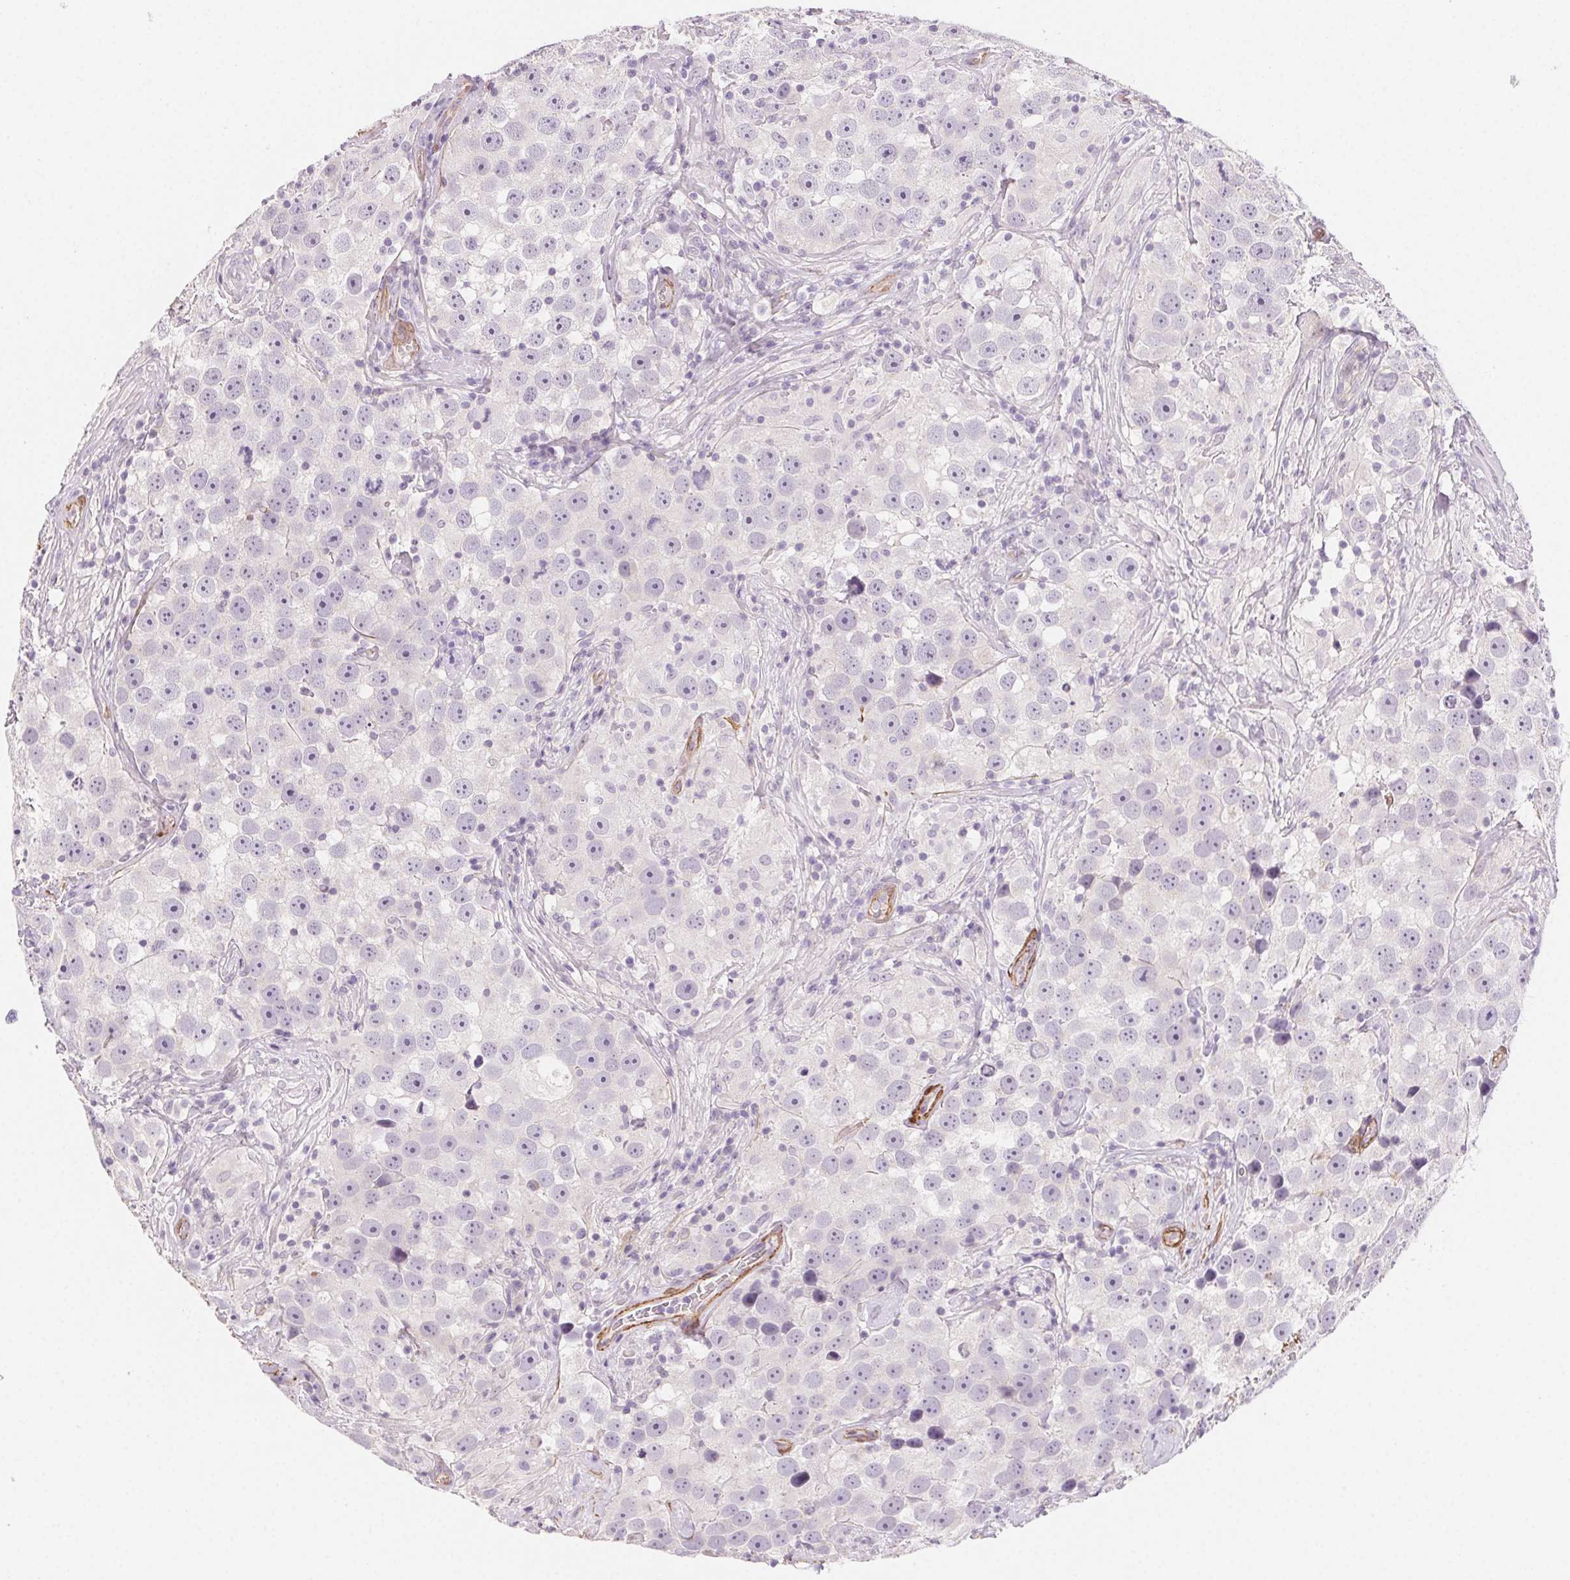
{"staining": {"intensity": "negative", "quantity": "none", "location": "none"}, "tissue": "testis cancer", "cell_type": "Tumor cells", "image_type": "cancer", "snomed": [{"axis": "morphology", "description": "Seminoma, NOS"}, {"axis": "topography", "description": "Testis"}], "caption": "Testis cancer (seminoma) was stained to show a protein in brown. There is no significant expression in tumor cells.", "gene": "GPX8", "patient": {"sex": "male", "age": 49}}